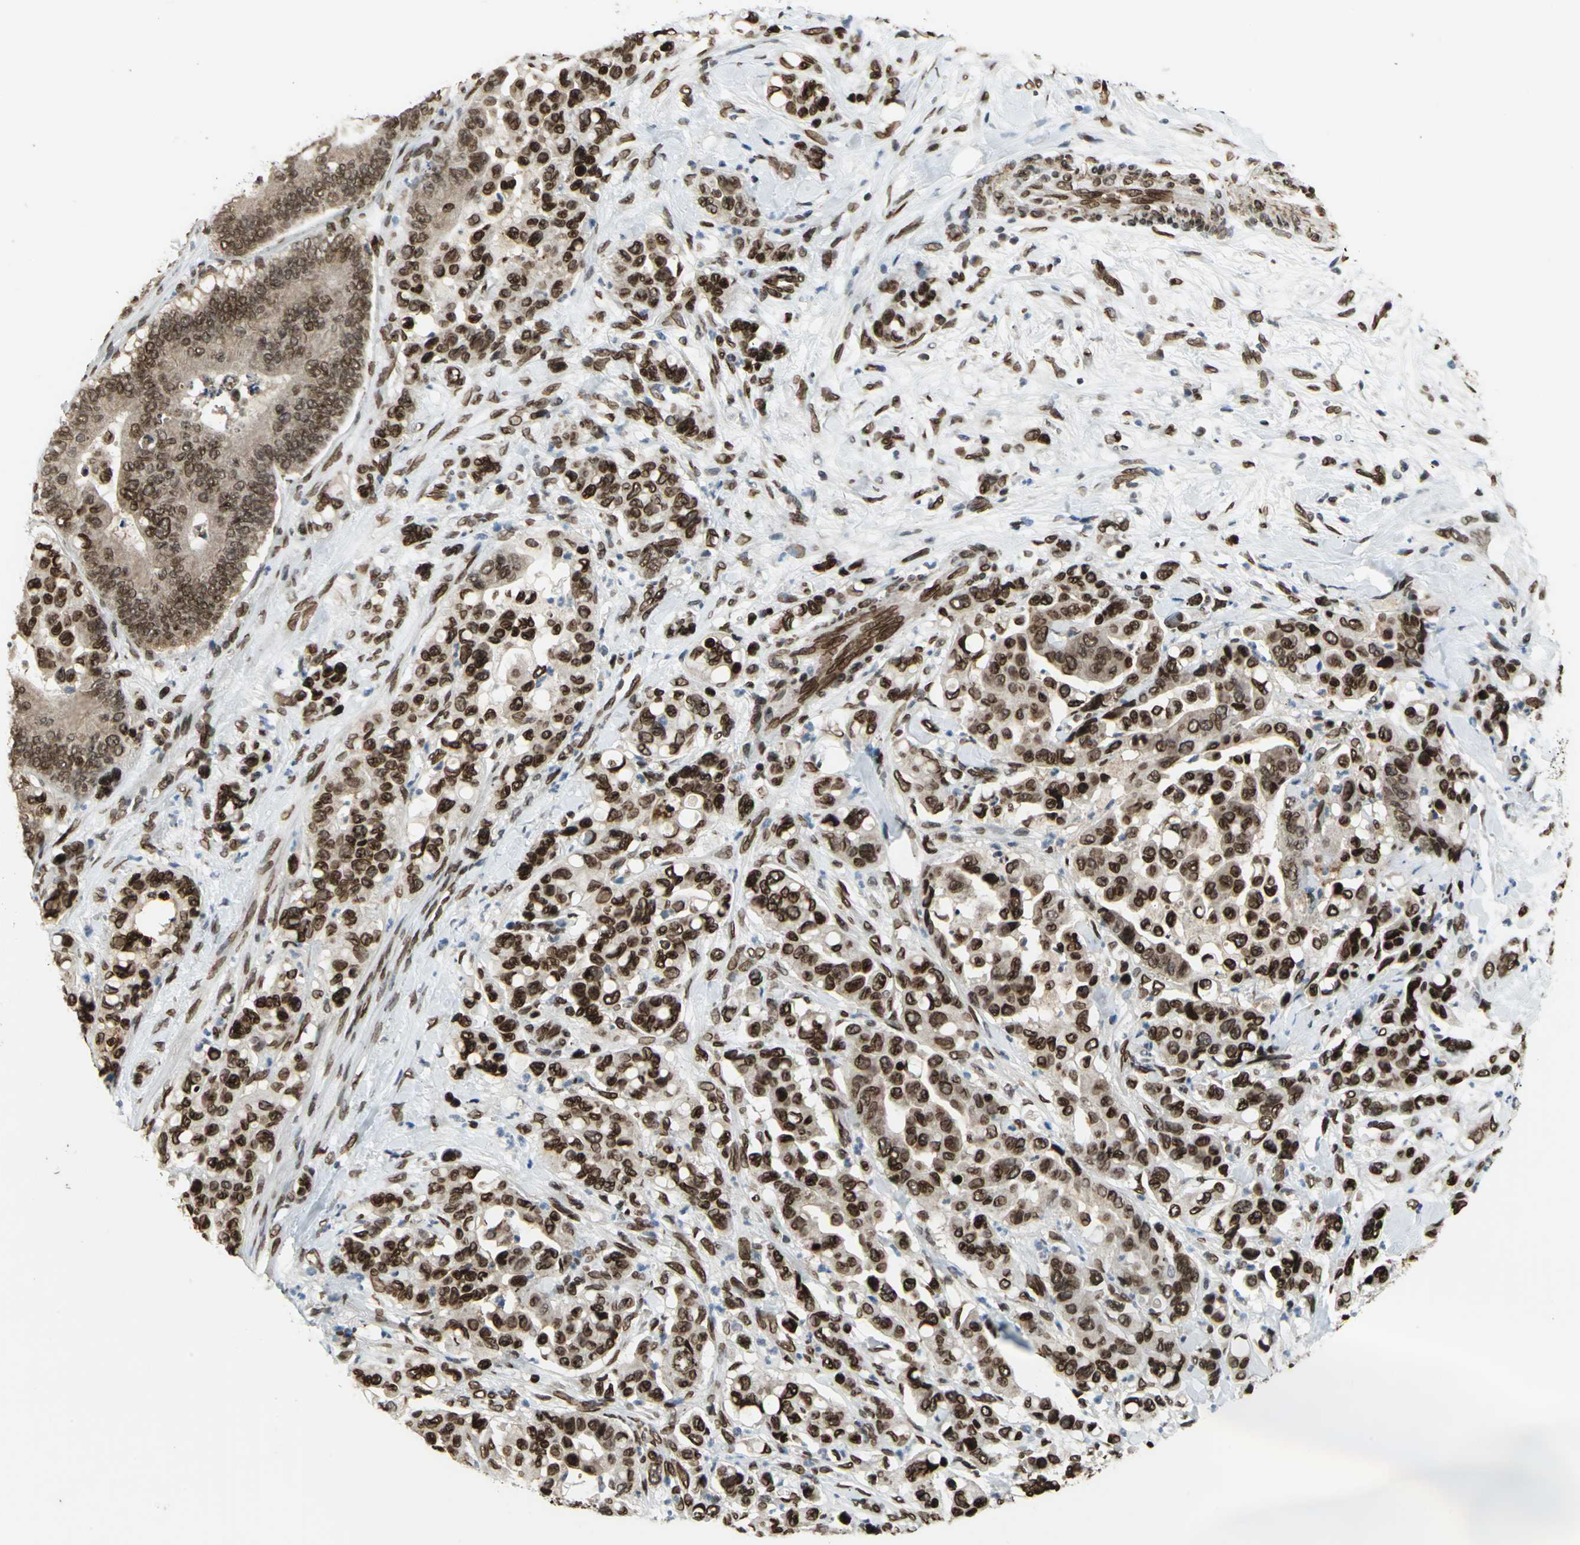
{"staining": {"intensity": "strong", "quantity": ">75%", "location": "cytoplasmic/membranous,nuclear"}, "tissue": "colorectal cancer", "cell_type": "Tumor cells", "image_type": "cancer", "snomed": [{"axis": "morphology", "description": "Normal tissue, NOS"}, {"axis": "morphology", "description": "Adenocarcinoma, NOS"}, {"axis": "topography", "description": "Colon"}], "caption": "Brown immunohistochemical staining in colorectal cancer (adenocarcinoma) reveals strong cytoplasmic/membranous and nuclear positivity in about >75% of tumor cells.", "gene": "ISY1", "patient": {"sex": "male", "age": 82}}